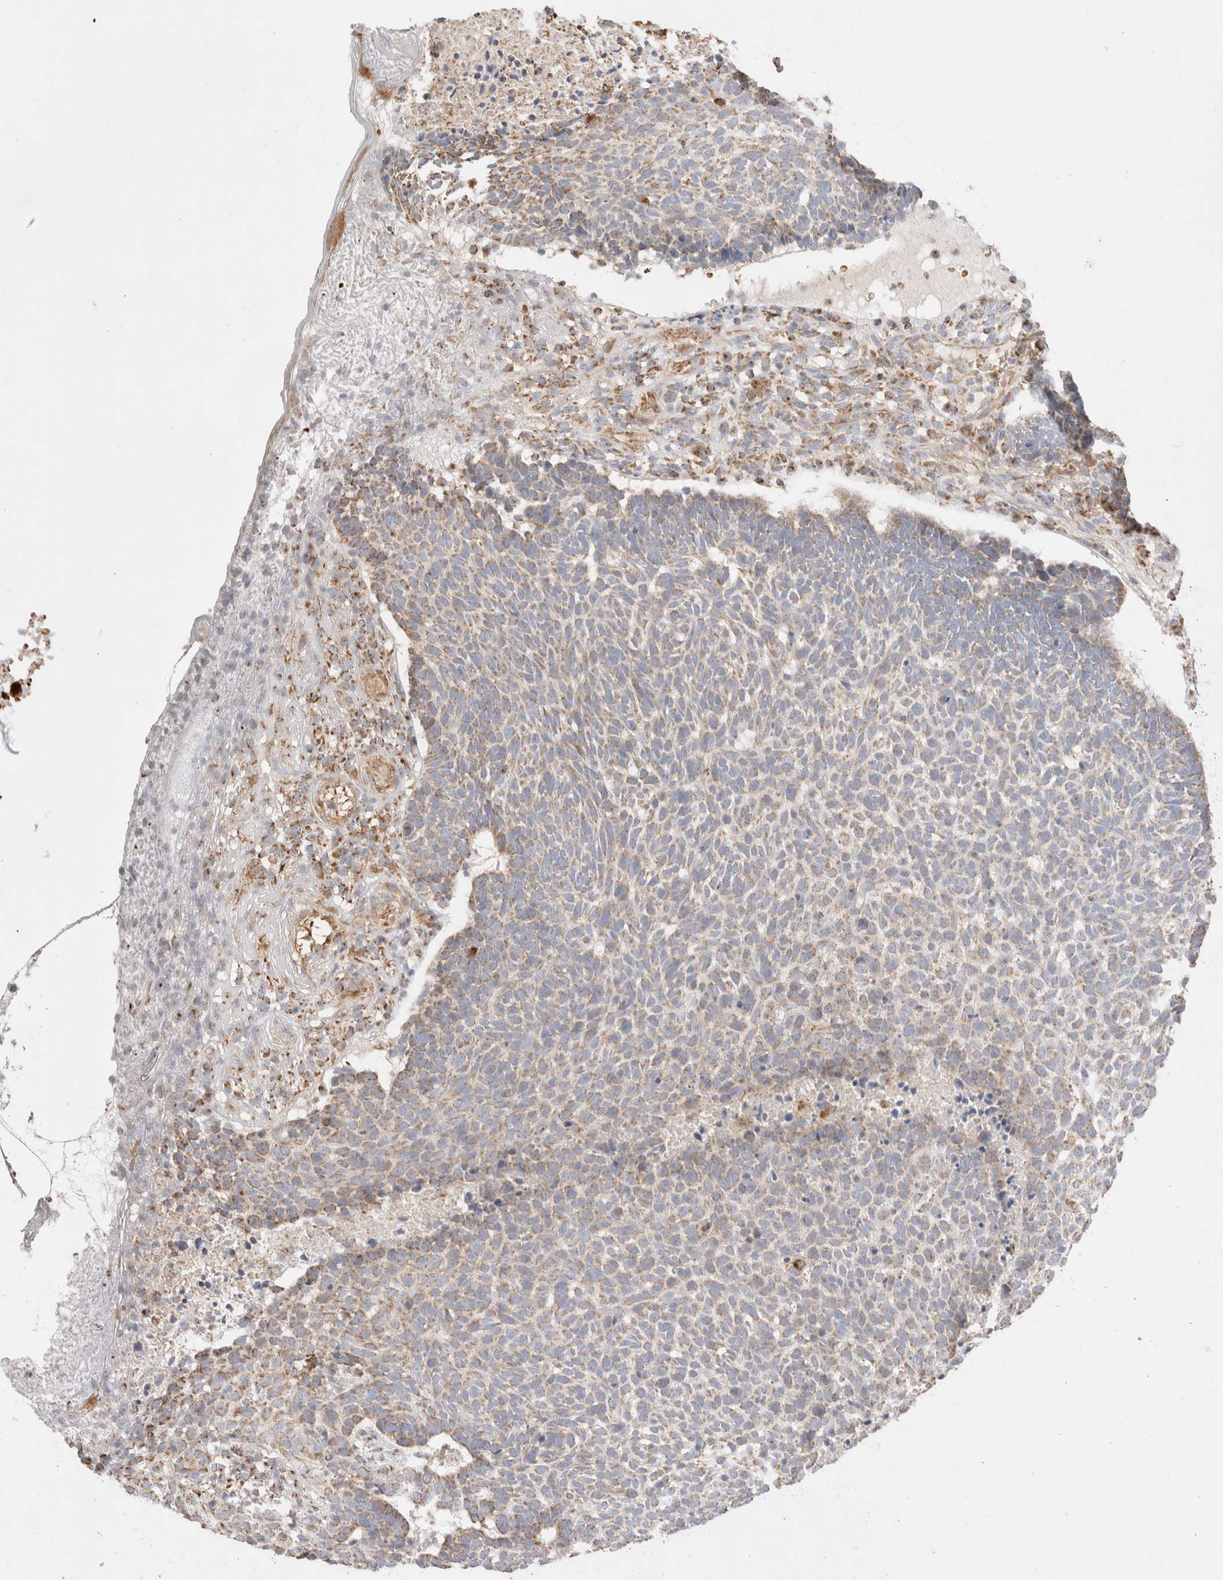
{"staining": {"intensity": "weak", "quantity": "<25%", "location": "cytoplasmic/membranous"}, "tissue": "skin cancer", "cell_type": "Tumor cells", "image_type": "cancer", "snomed": [{"axis": "morphology", "description": "Basal cell carcinoma"}, {"axis": "topography", "description": "Skin"}], "caption": "Skin cancer (basal cell carcinoma) stained for a protein using IHC exhibits no expression tumor cells.", "gene": "TMPPE", "patient": {"sex": "male", "age": 85}}